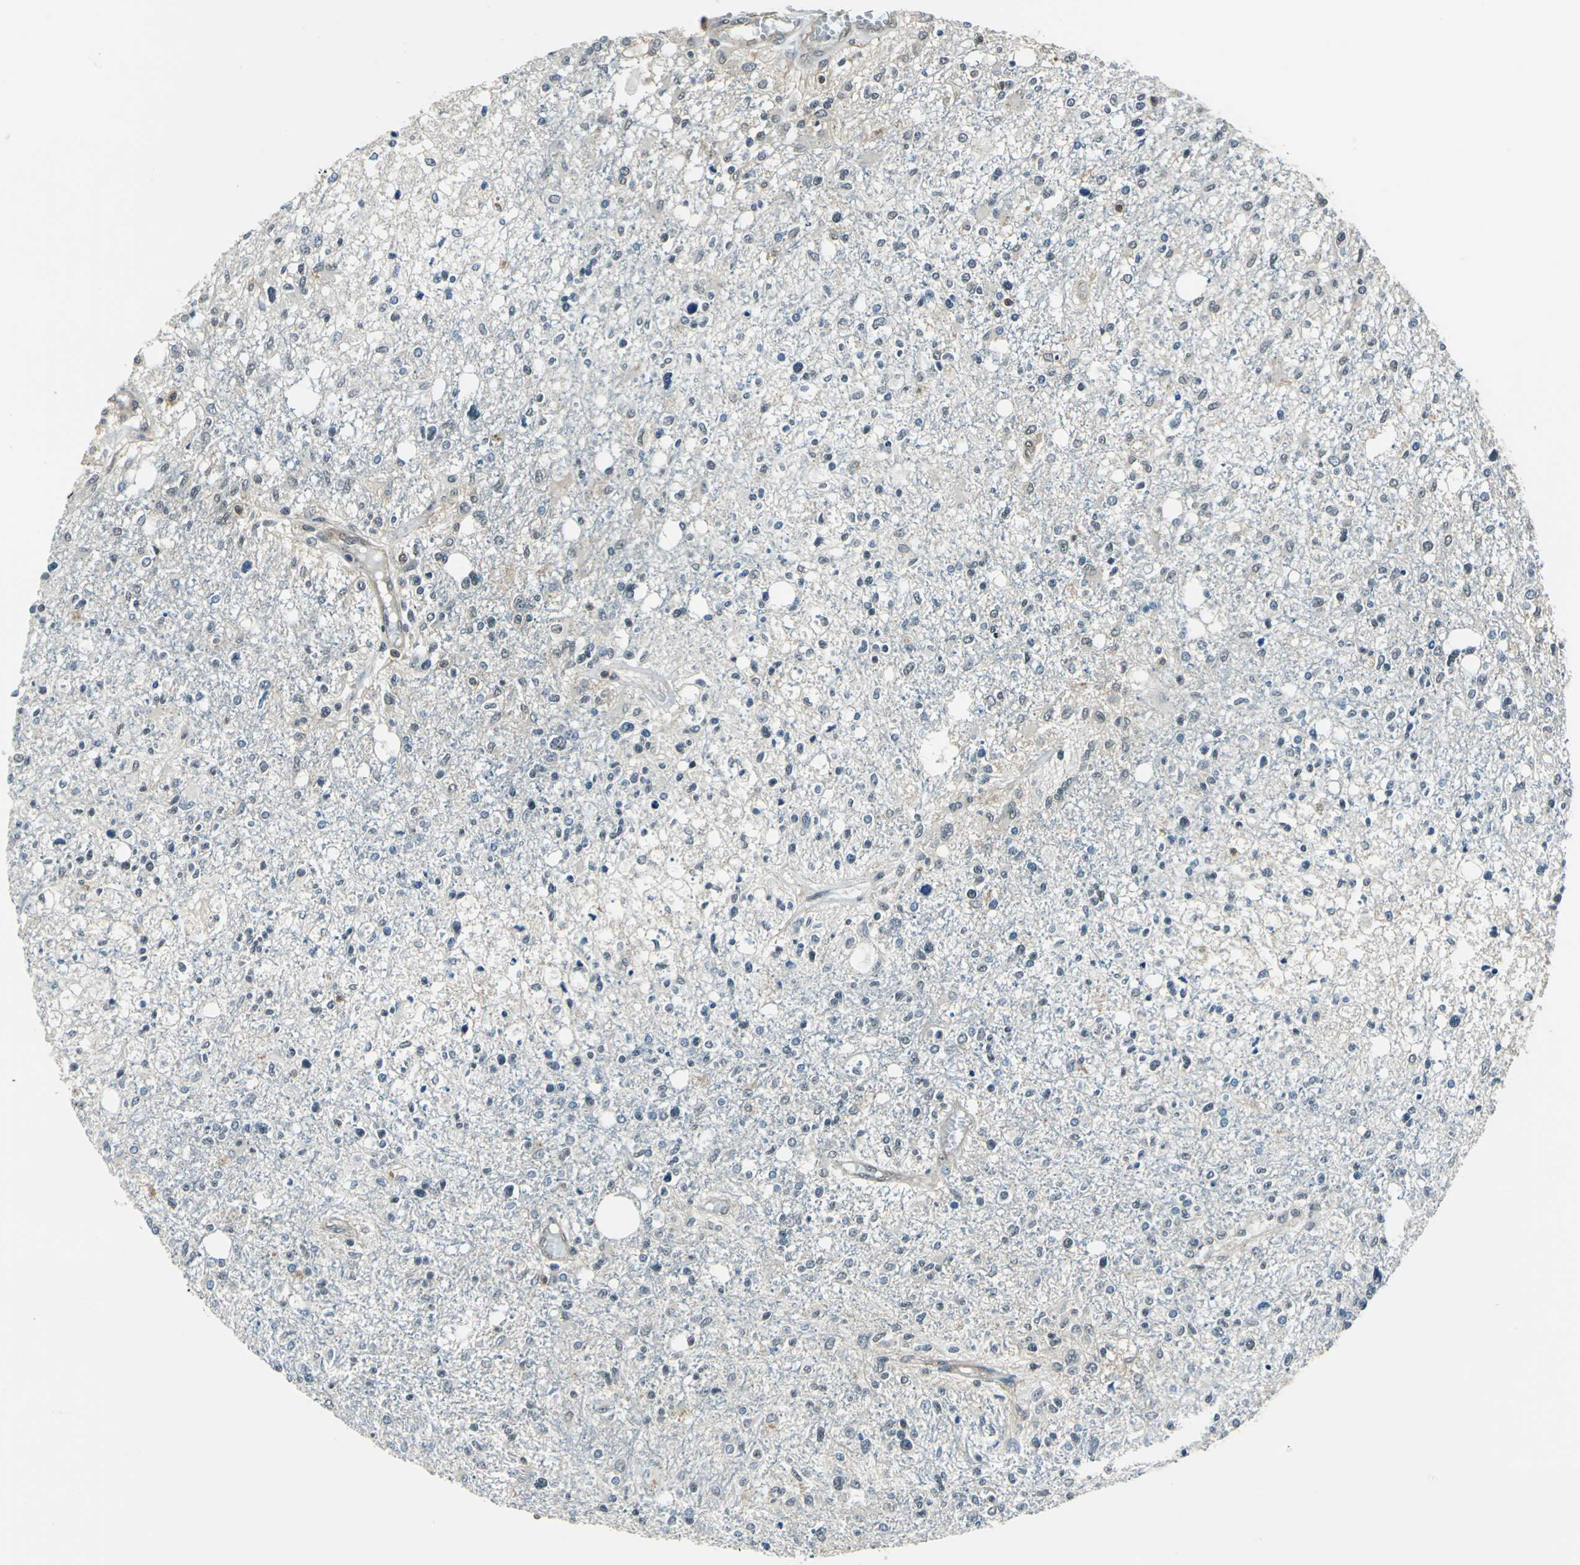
{"staining": {"intensity": "moderate", "quantity": "<25%", "location": "cytoplasmic/membranous,nuclear"}, "tissue": "glioma", "cell_type": "Tumor cells", "image_type": "cancer", "snomed": [{"axis": "morphology", "description": "Glioma, malignant, High grade"}, {"axis": "topography", "description": "Cerebral cortex"}], "caption": "Glioma stained for a protein (brown) reveals moderate cytoplasmic/membranous and nuclear positive expression in about <25% of tumor cells.", "gene": "ARPC3", "patient": {"sex": "male", "age": 76}}